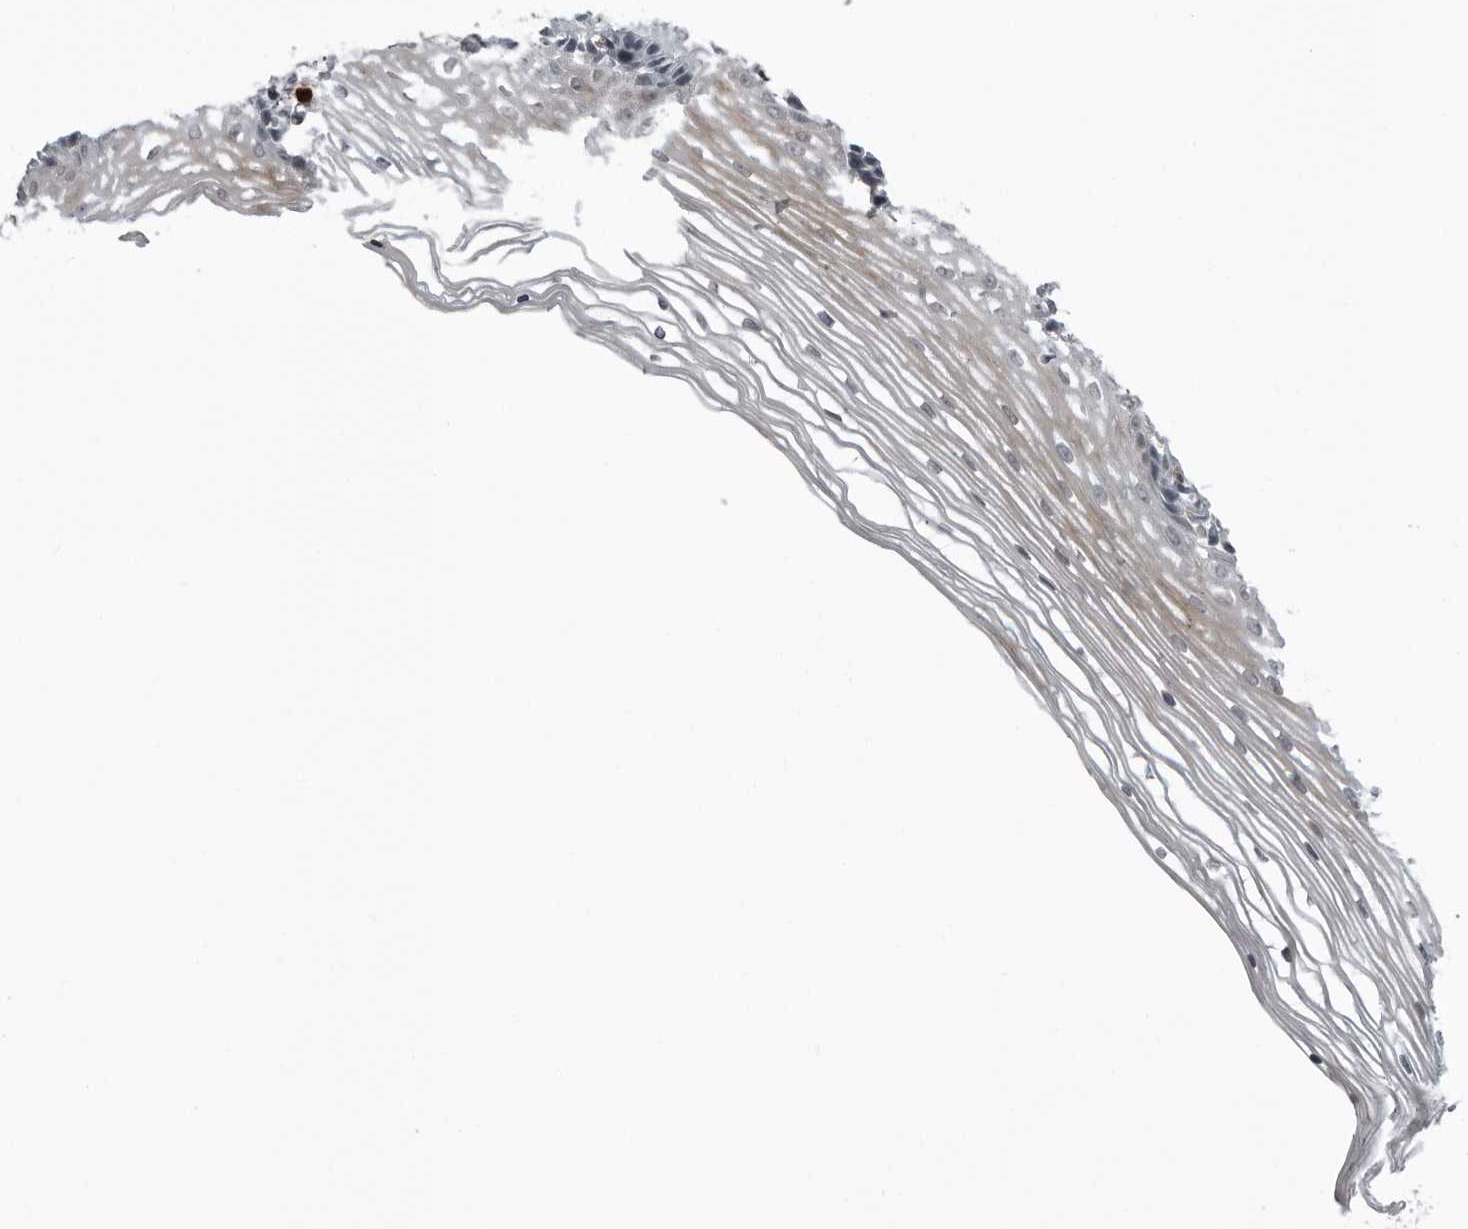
{"staining": {"intensity": "weak", "quantity": "<25%", "location": "cytoplasmic/membranous"}, "tissue": "vagina", "cell_type": "Squamous epithelial cells", "image_type": "normal", "snomed": [{"axis": "morphology", "description": "Normal tissue, NOS"}, {"axis": "topography", "description": "Vagina"}], "caption": "Squamous epithelial cells show no significant positivity in benign vagina.", "gene": "RTCA", "patient": {"sex": "female", "age": 46}}